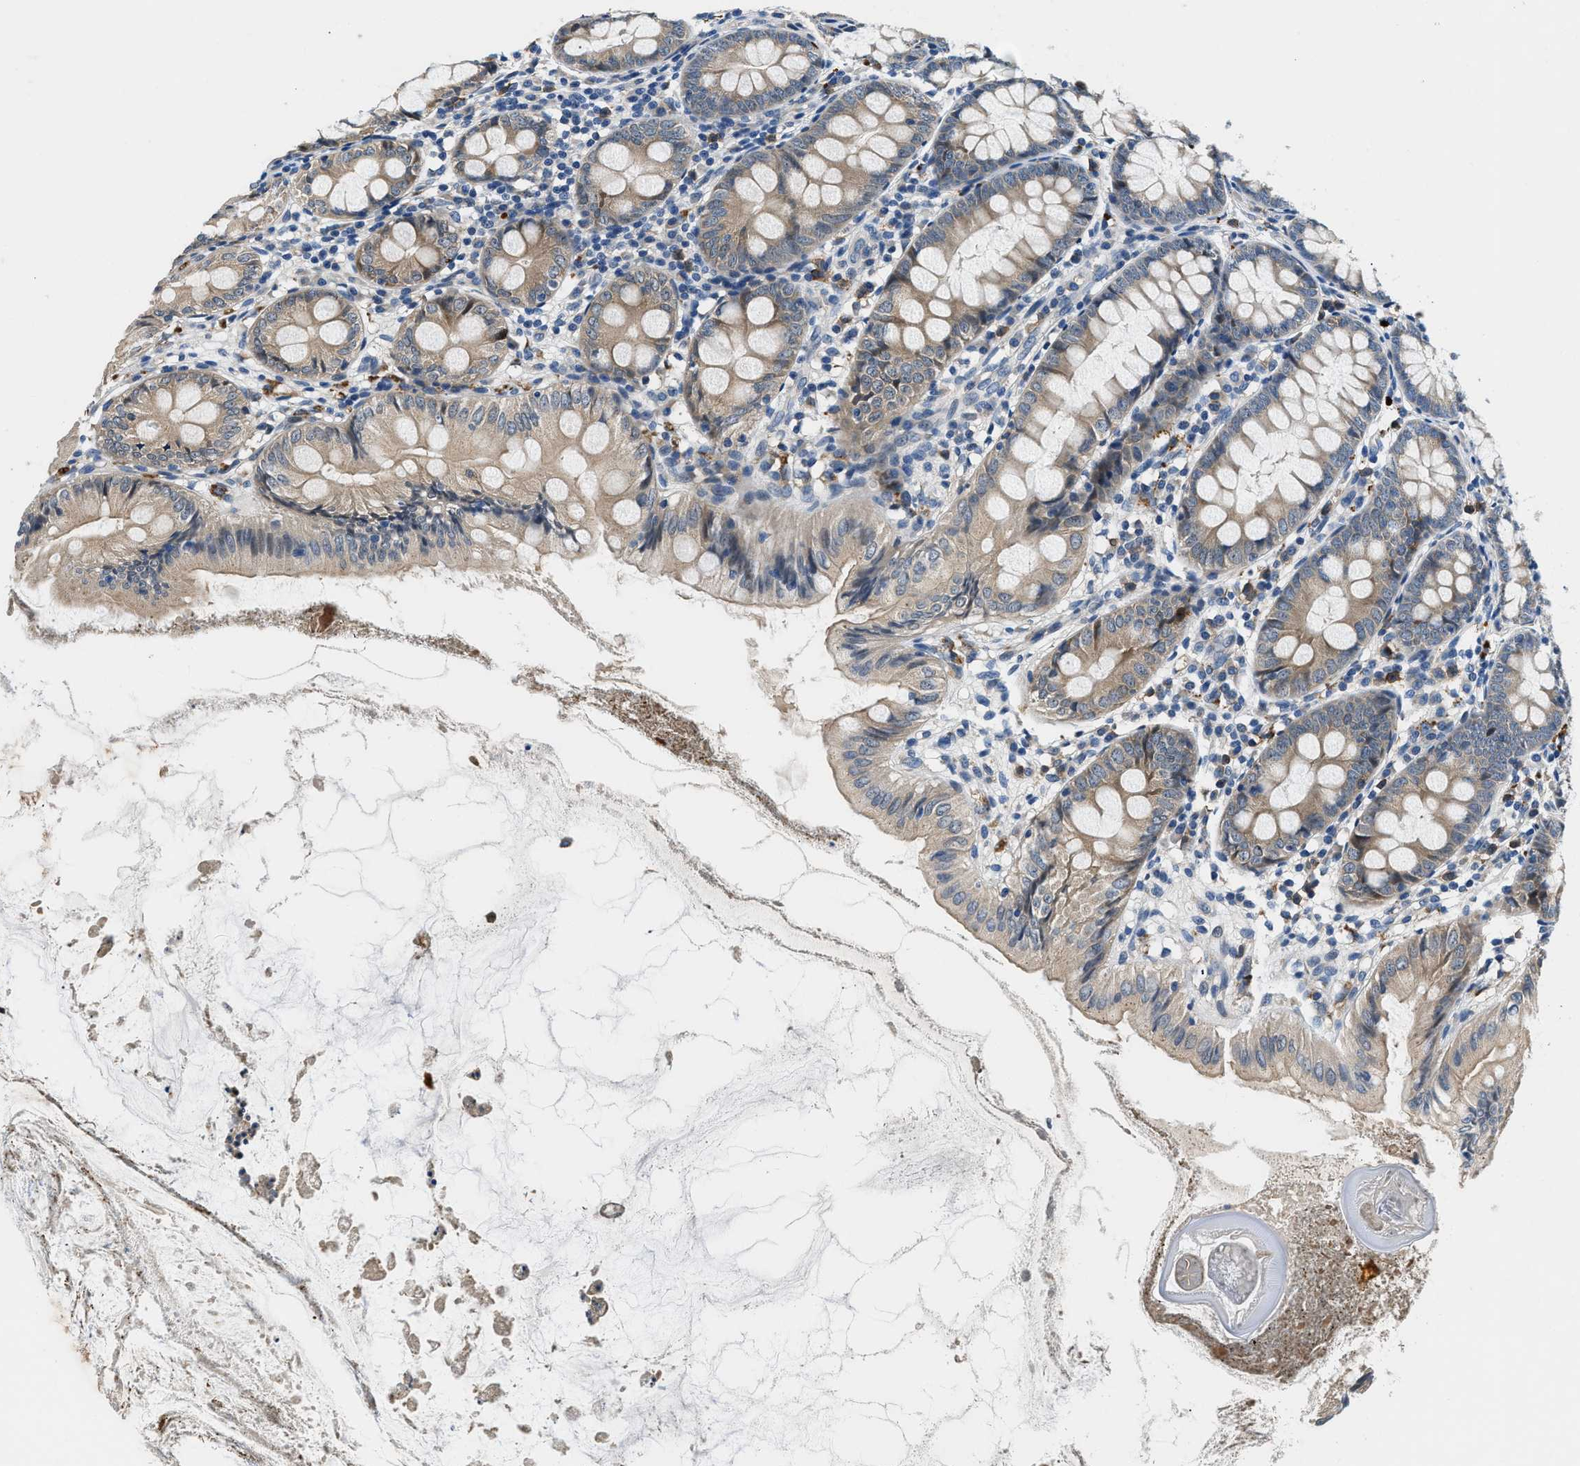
{"staining": {"intensity": "weak", "quantity": ">75%", "location": "cytoplasmic/membranous"}, "tissue": "appendix", "cell_type": "Glandular cells", "image_type": "normal", "snomed": [{"axis": "morphology", "description": "Normal tissue, NOS"}, {"axis": "topography", "description": "Appendix"}], "caption": "Protein expression analysis of unremarkable human appendix reveals weak cytoplasmic/membranous expression in about >75% of glandular cells. The protein is stained brown, and the nuclei are stained in blue (DAB (3,3'-diaminobenzidine) IHC with brightfield microscopy, high magnification).", "gene": "ADGRE3", "patient": {"sex": "female", "age": 77}}